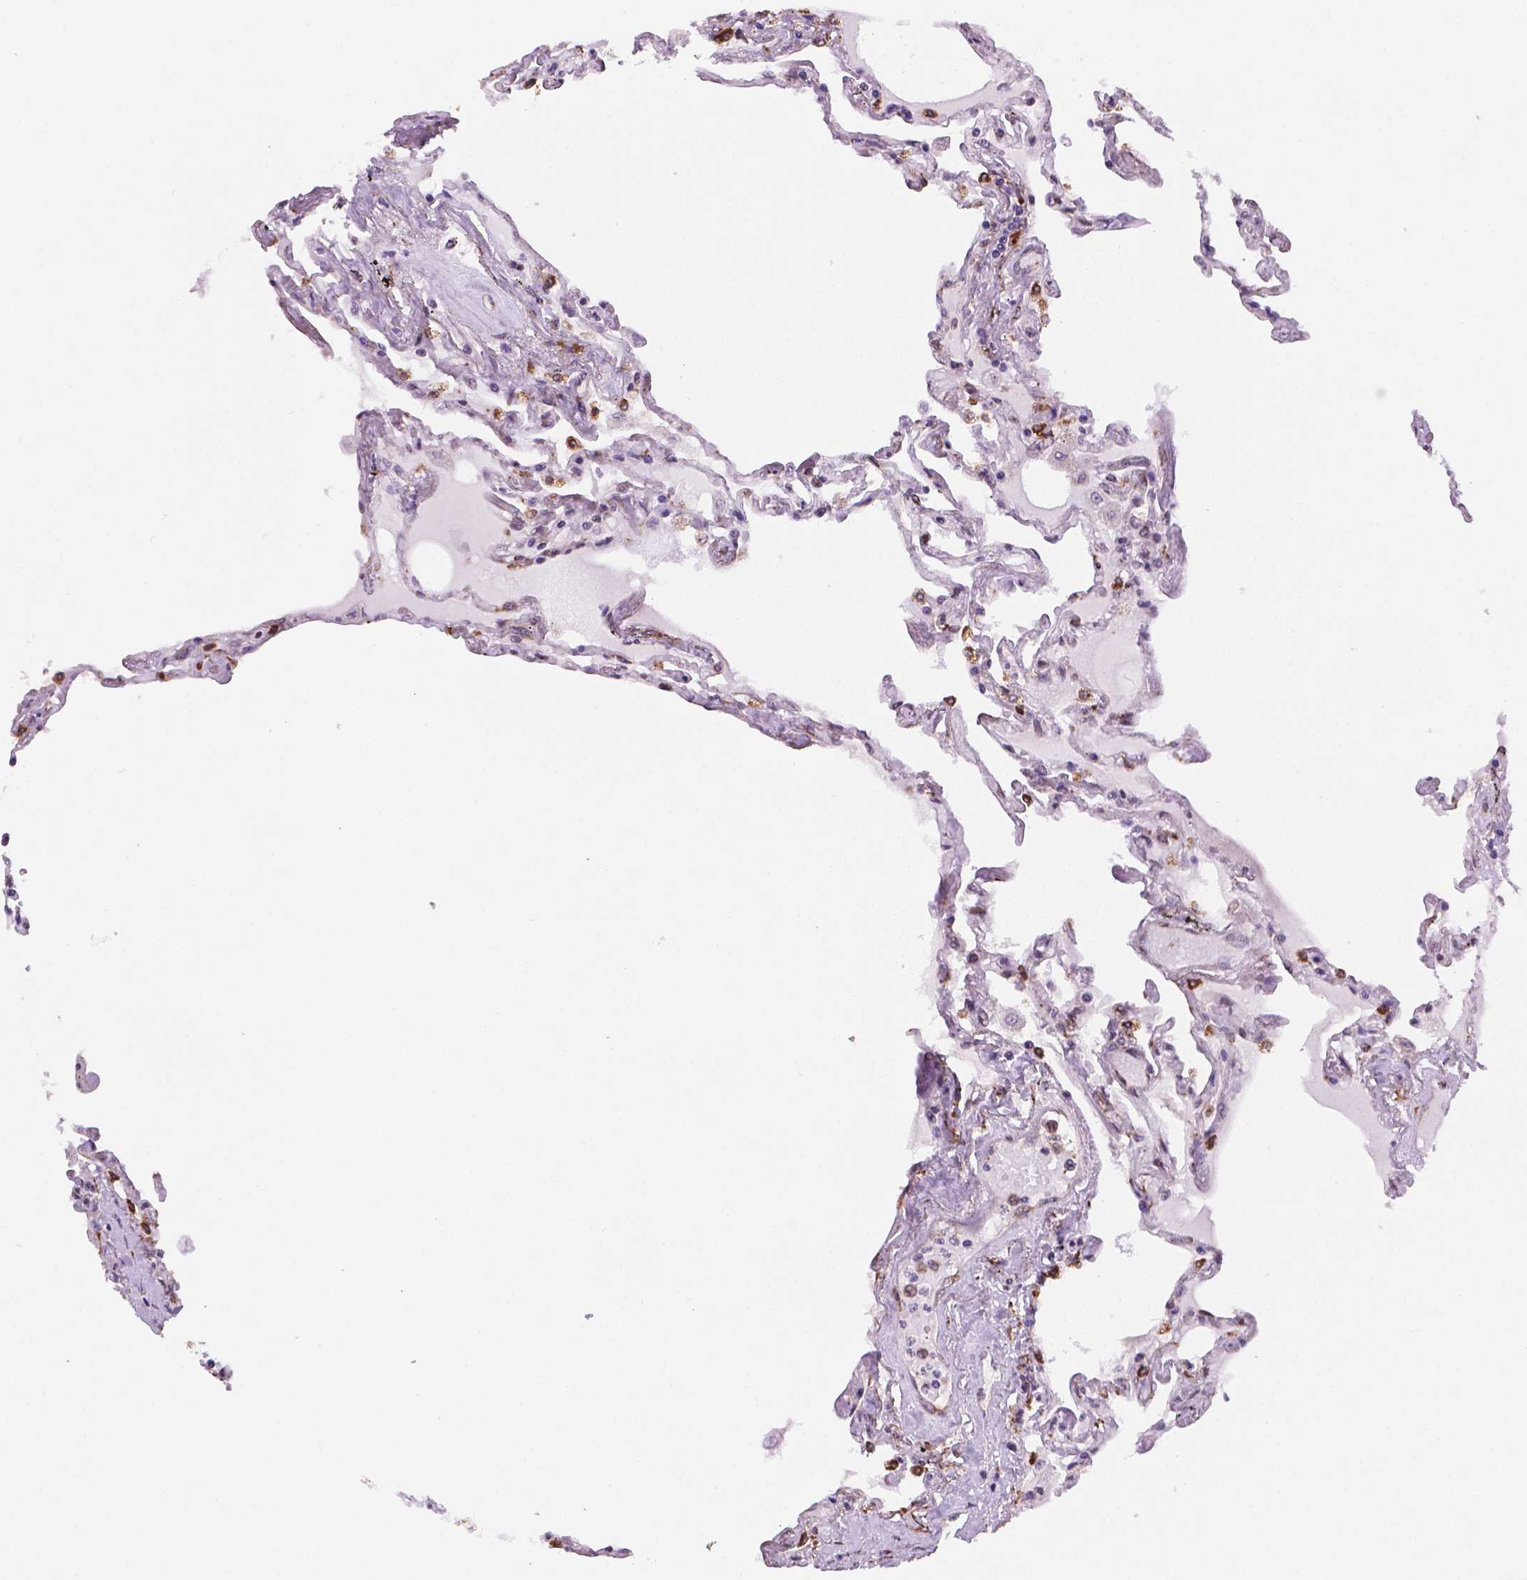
{"staining": {"intensity": "moderate", "quantity": "25%-75%", "location": "cytoplasmic/membranous"}, "tissue": "lung", "cell_type": "Alveolar cells", "image_type": "normal", "snomed": [{"axis": "morphology", "description": "Normal tissue, NOS"}, {"axis": "morphology", "description": "Adenocarcinoma, NOS"}, {"axis": "topography", "description": "Cartilage tissue"}, {"axis": "topography", "description": "Lung"}], "caption": "An image of human lung stained for a protein exhibits moderate cytoplasmic/membranous brown staining in alveolar cells. (Brightfield microscopy of DAB IHC at high magnification).", "gene": "FNIP1", "patient": {"sex": "female", "age": 67}}